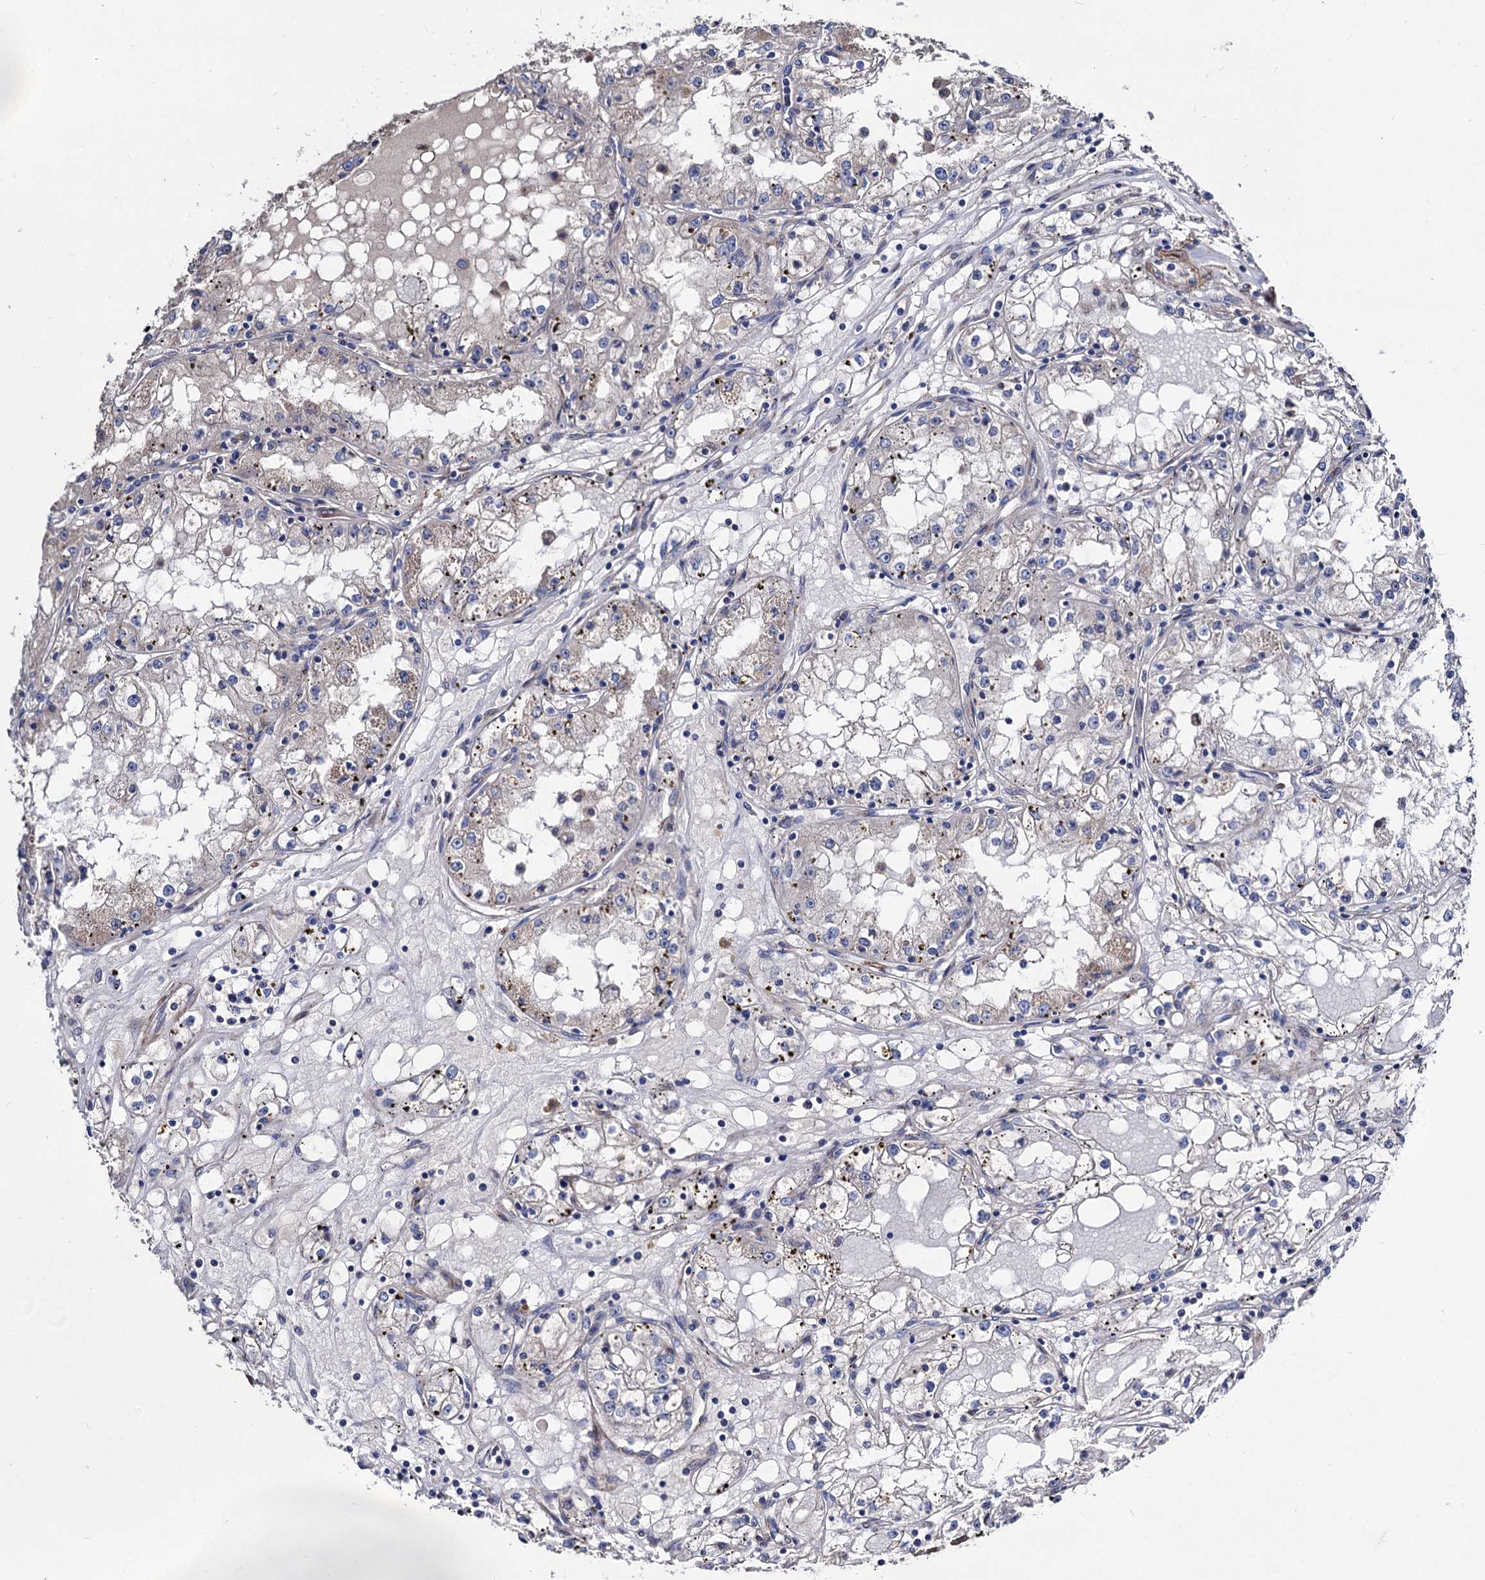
{"staining": {"intensity": "negative", "quantity": "none", "location": "none"}, "tissue": "renal cancer", "cell_type": "Tumor cells", "image_type": "cancer", "snomed": [{"axis": "morphology", "description": "Adenocarcinoma, NOS"}, {"axis": "topography", "description": "Kidney"}], "caption": "Tumor cells are negative for protein expression in human renal adenocarcinoma. The staining is performed using DAB (3,3'-diaminobenzidine) brown chromogen with nuclei counter-stained in using hematoxylin.", "gene": "WDR11", "patient": {"sex": "male", "age": 56}}